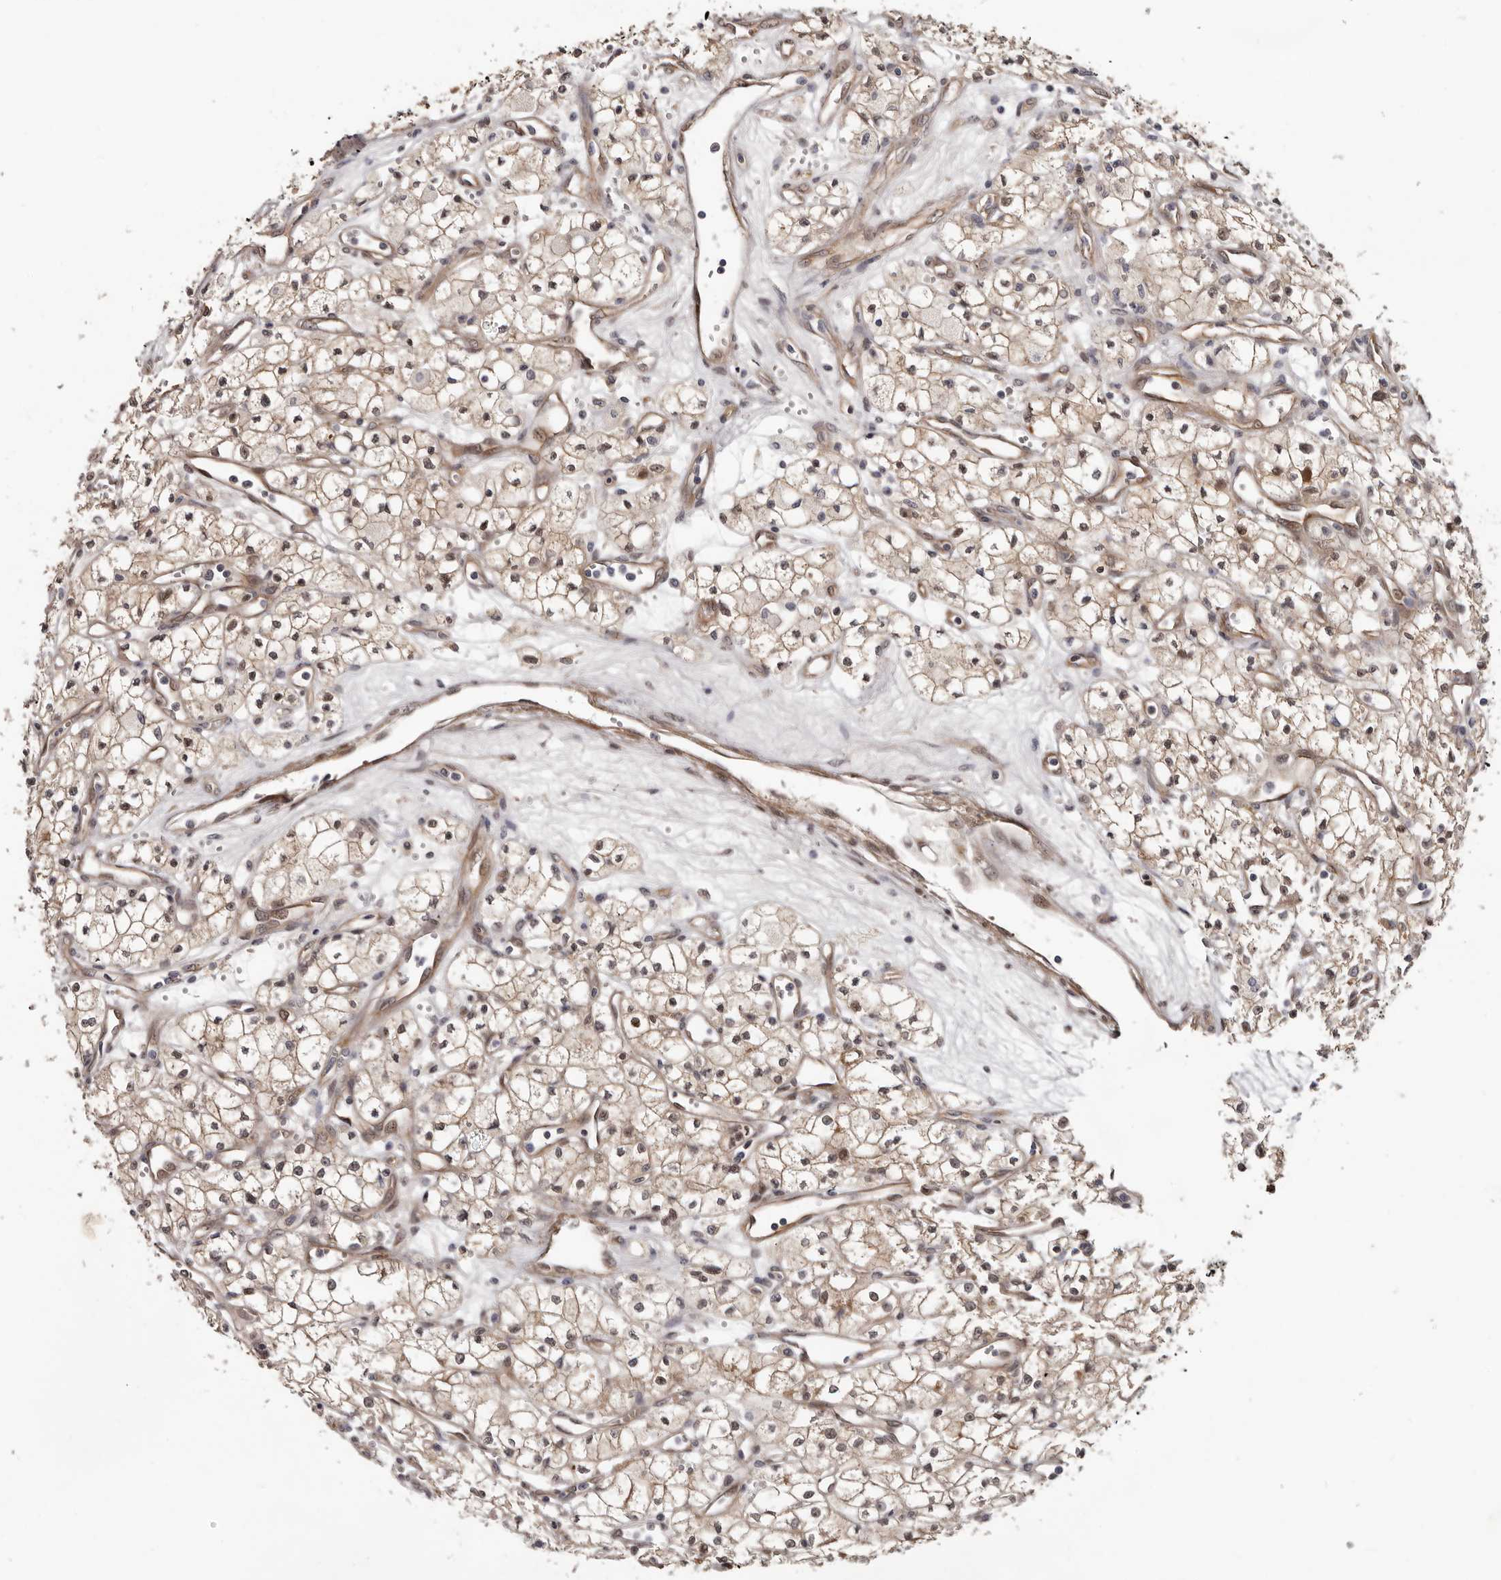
{"staining": {"intensity": "moderate", "quantity": ">75%", "location": "cytoplasmic/membranous"}, "tissue": "renal cancer", "cell_type": "Tumor cells", "image_type": "cancer", "snomed": [{"axis": "morphology", "description": "Adenocarcinoma, NOS"}, {"axis": "topography", "description": "Kidney"}], "caption": "A photomicrograph of renal adenocarcinoma stained for a protein demonstrates moderate cytoplasmic/membranous brown staining in tumor cells.", "gene": "SBDS", "patient": {"sex": "male", "age": 59}}